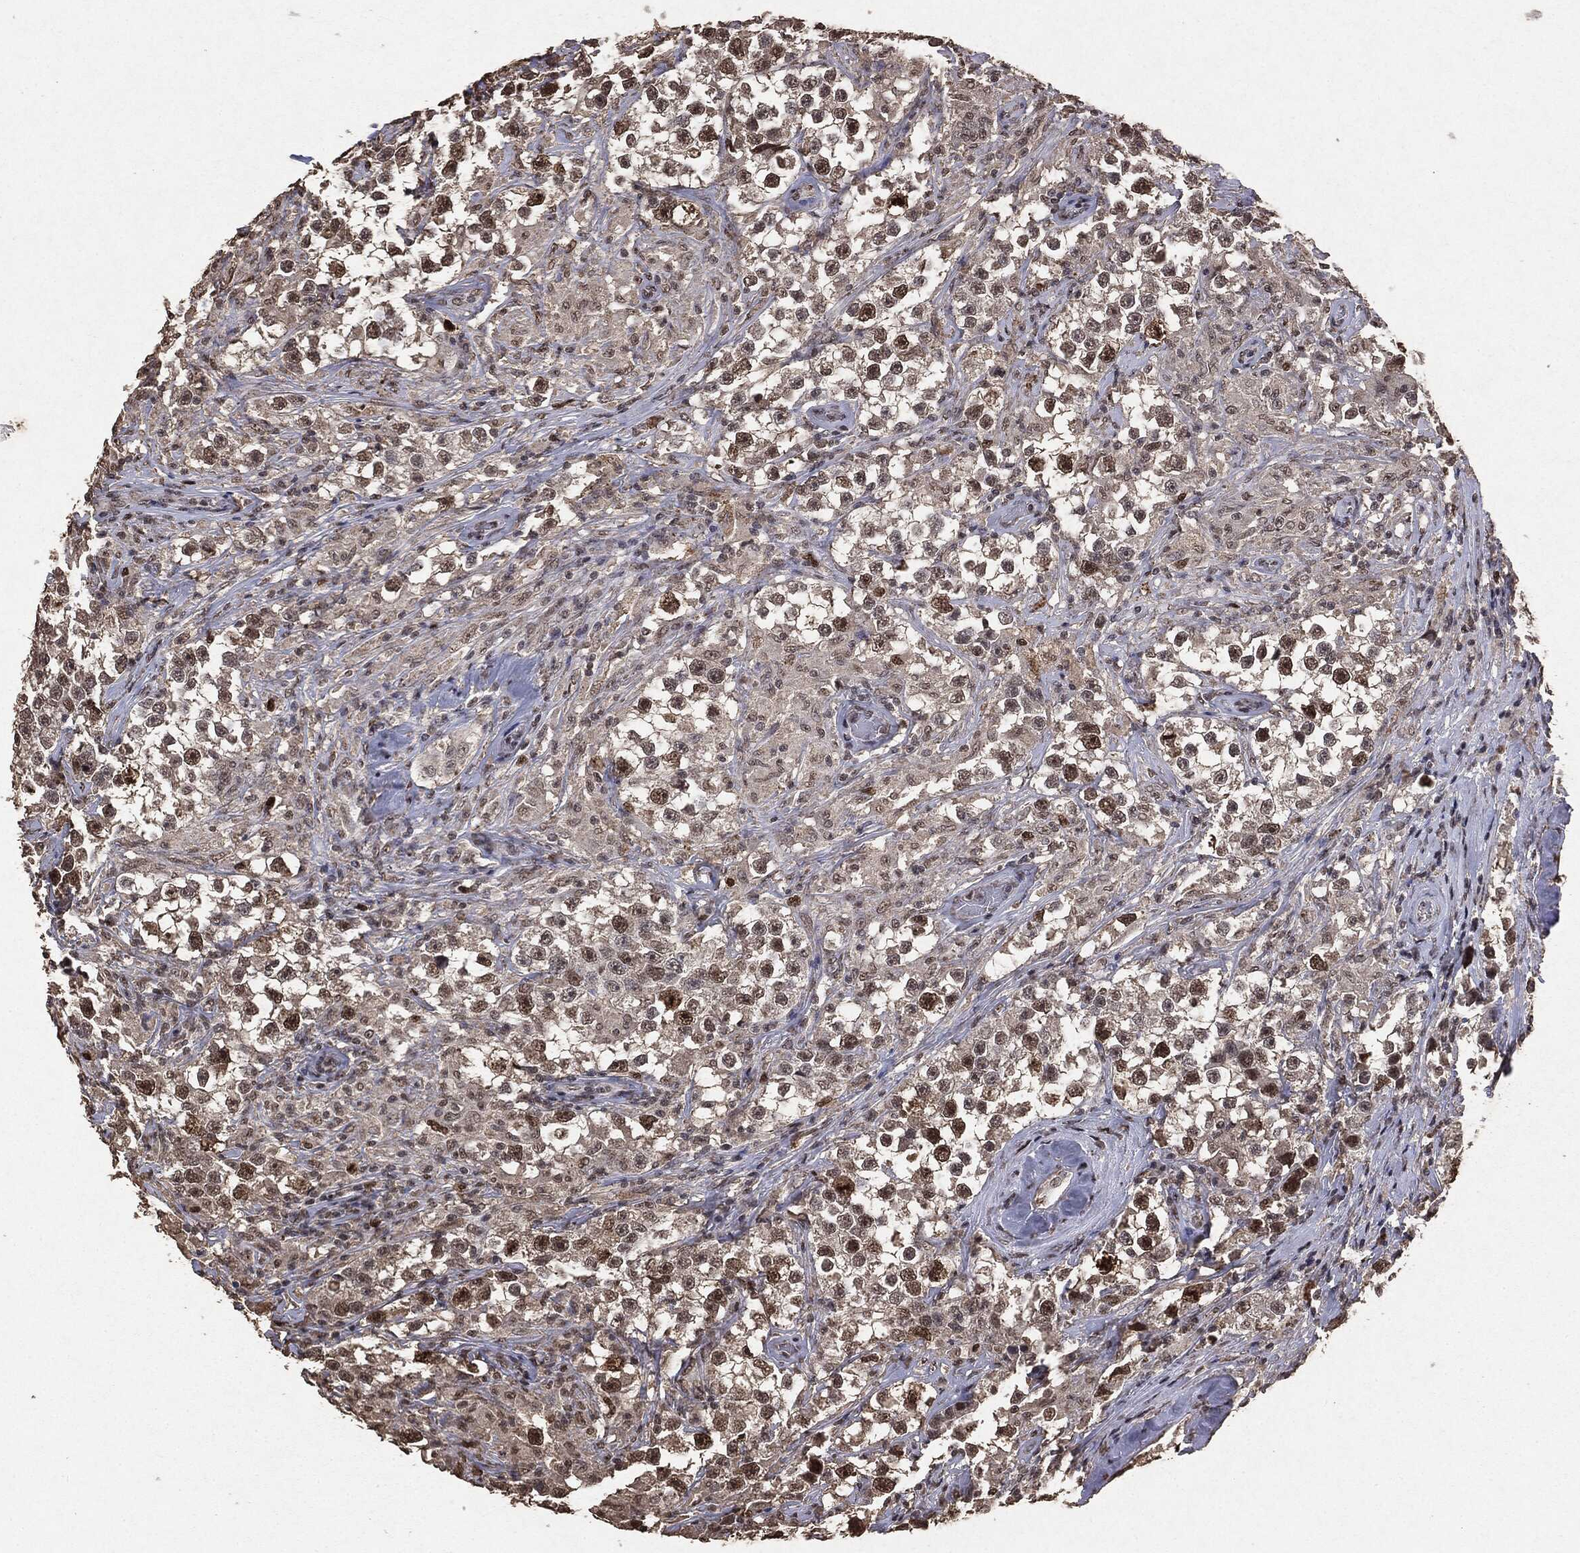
{"staining": {"intensity": "strong", "quantity": "<25%", "location": "nuclear"}, "tissue": "testis cancer", "cell_type": "Tumor cells", "image_type": "cancer", "snomed": [{"axis": "morphology", "description": "Seminoma, NOS"}, {"axis": "topography", "description": "Testis"}], "caption": "Human testis seminoma stained with a brown dye demonstrates strong nuclear positive expression in approximately <25% of tumor cells.", "gene": "RAD18", "patient": {"sex": "male", "age": 46}}